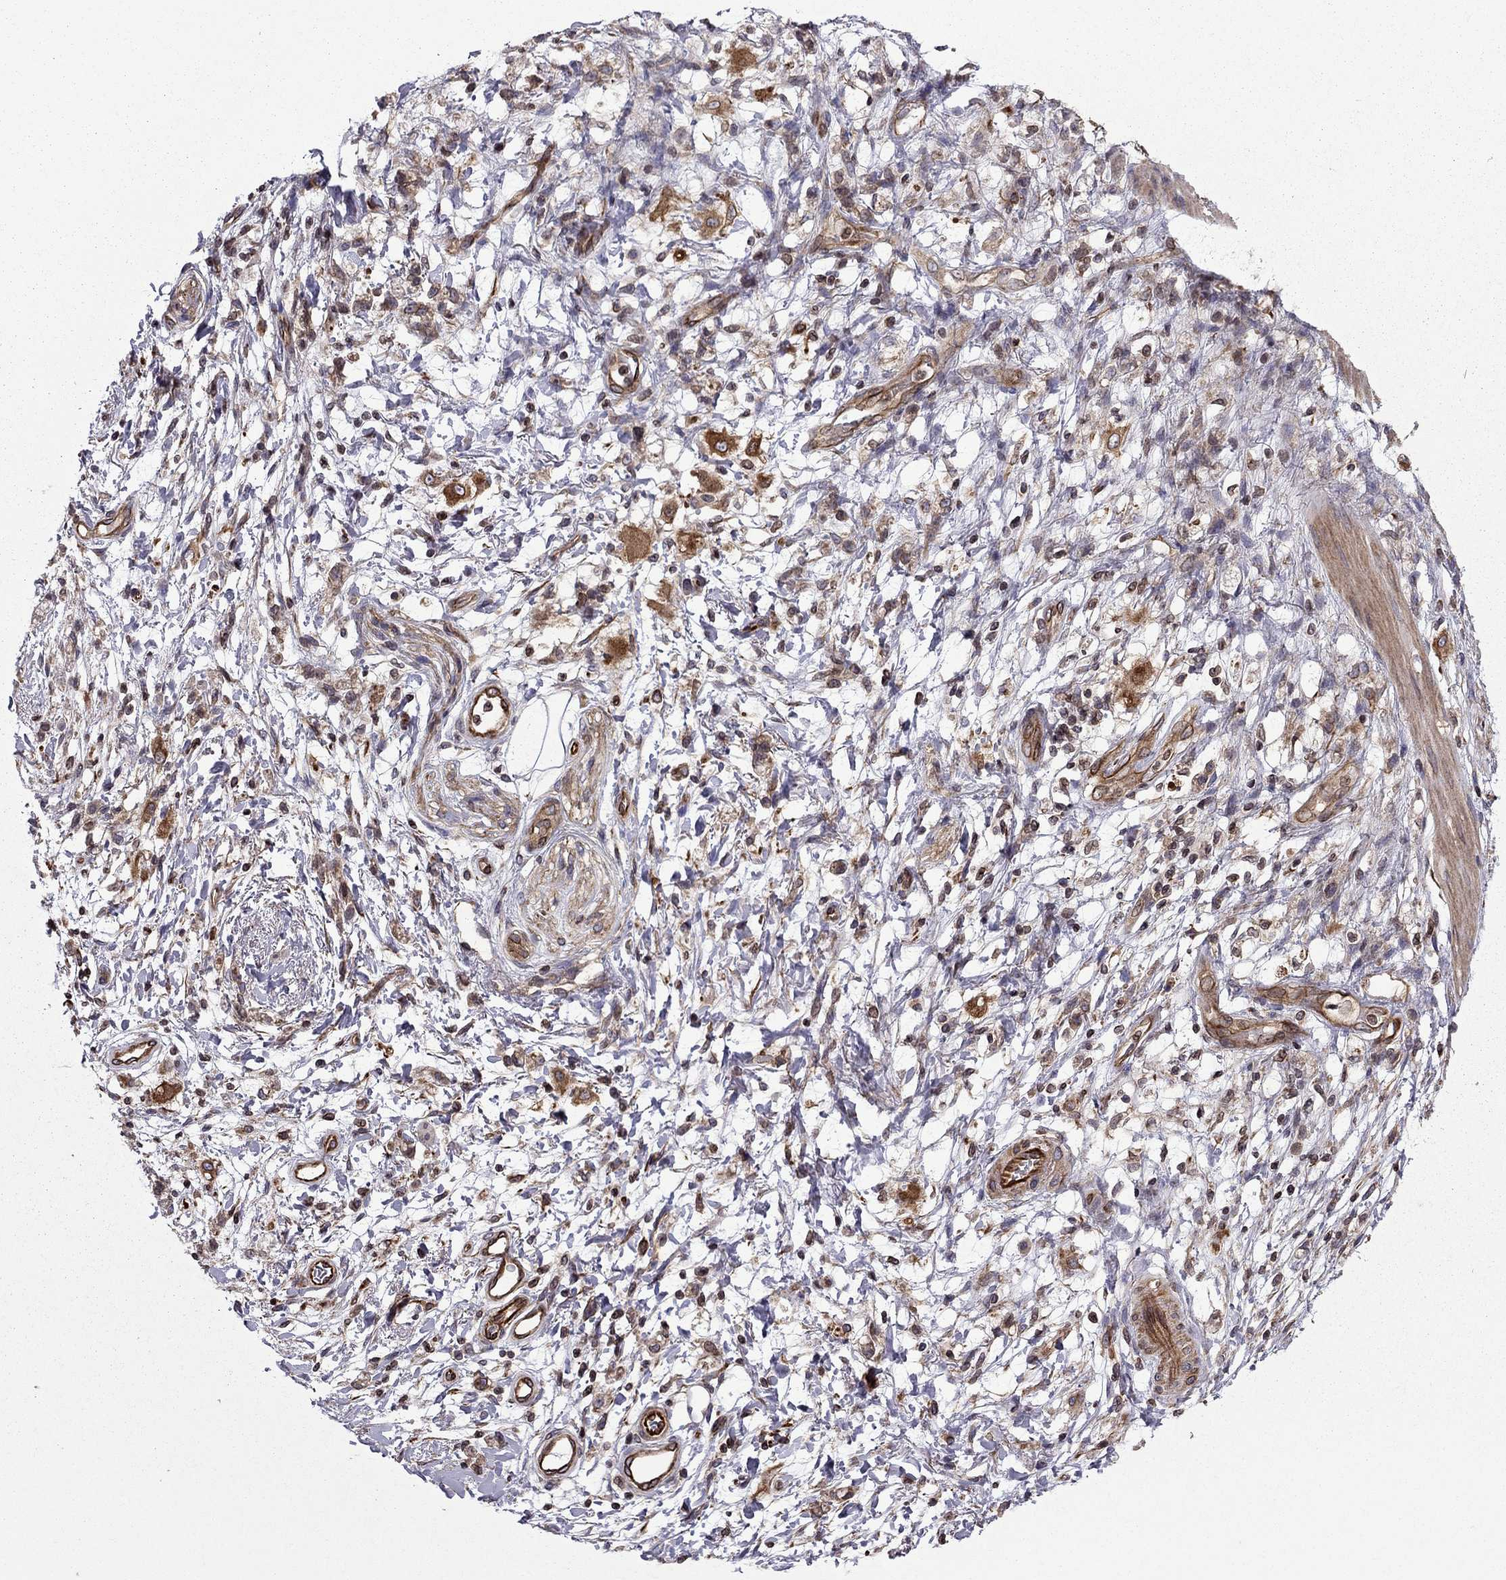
{"staining": {"intensity": "moderate", "quantity": "<25%", "location": "cytoplasmic/membranous"}, "tissue": "stomach cancer", "cell_type": "Tumor cells", "image_type": "cancer", "snomed": [{"axis": "morphology", "description": "Adenocarcinoma, NOS"}, {"axis": "topography", "description": "Stomach"}], "caption": "Immunohistochemistry image of human stomach cancer stained for a protein (brown), which shows low levels of moderate cytoplasmic/membranous expression in approximately <25% of tumor cells.", "gene": "CDC42BPA", "patient": {"sex": "female", "age": 60}}